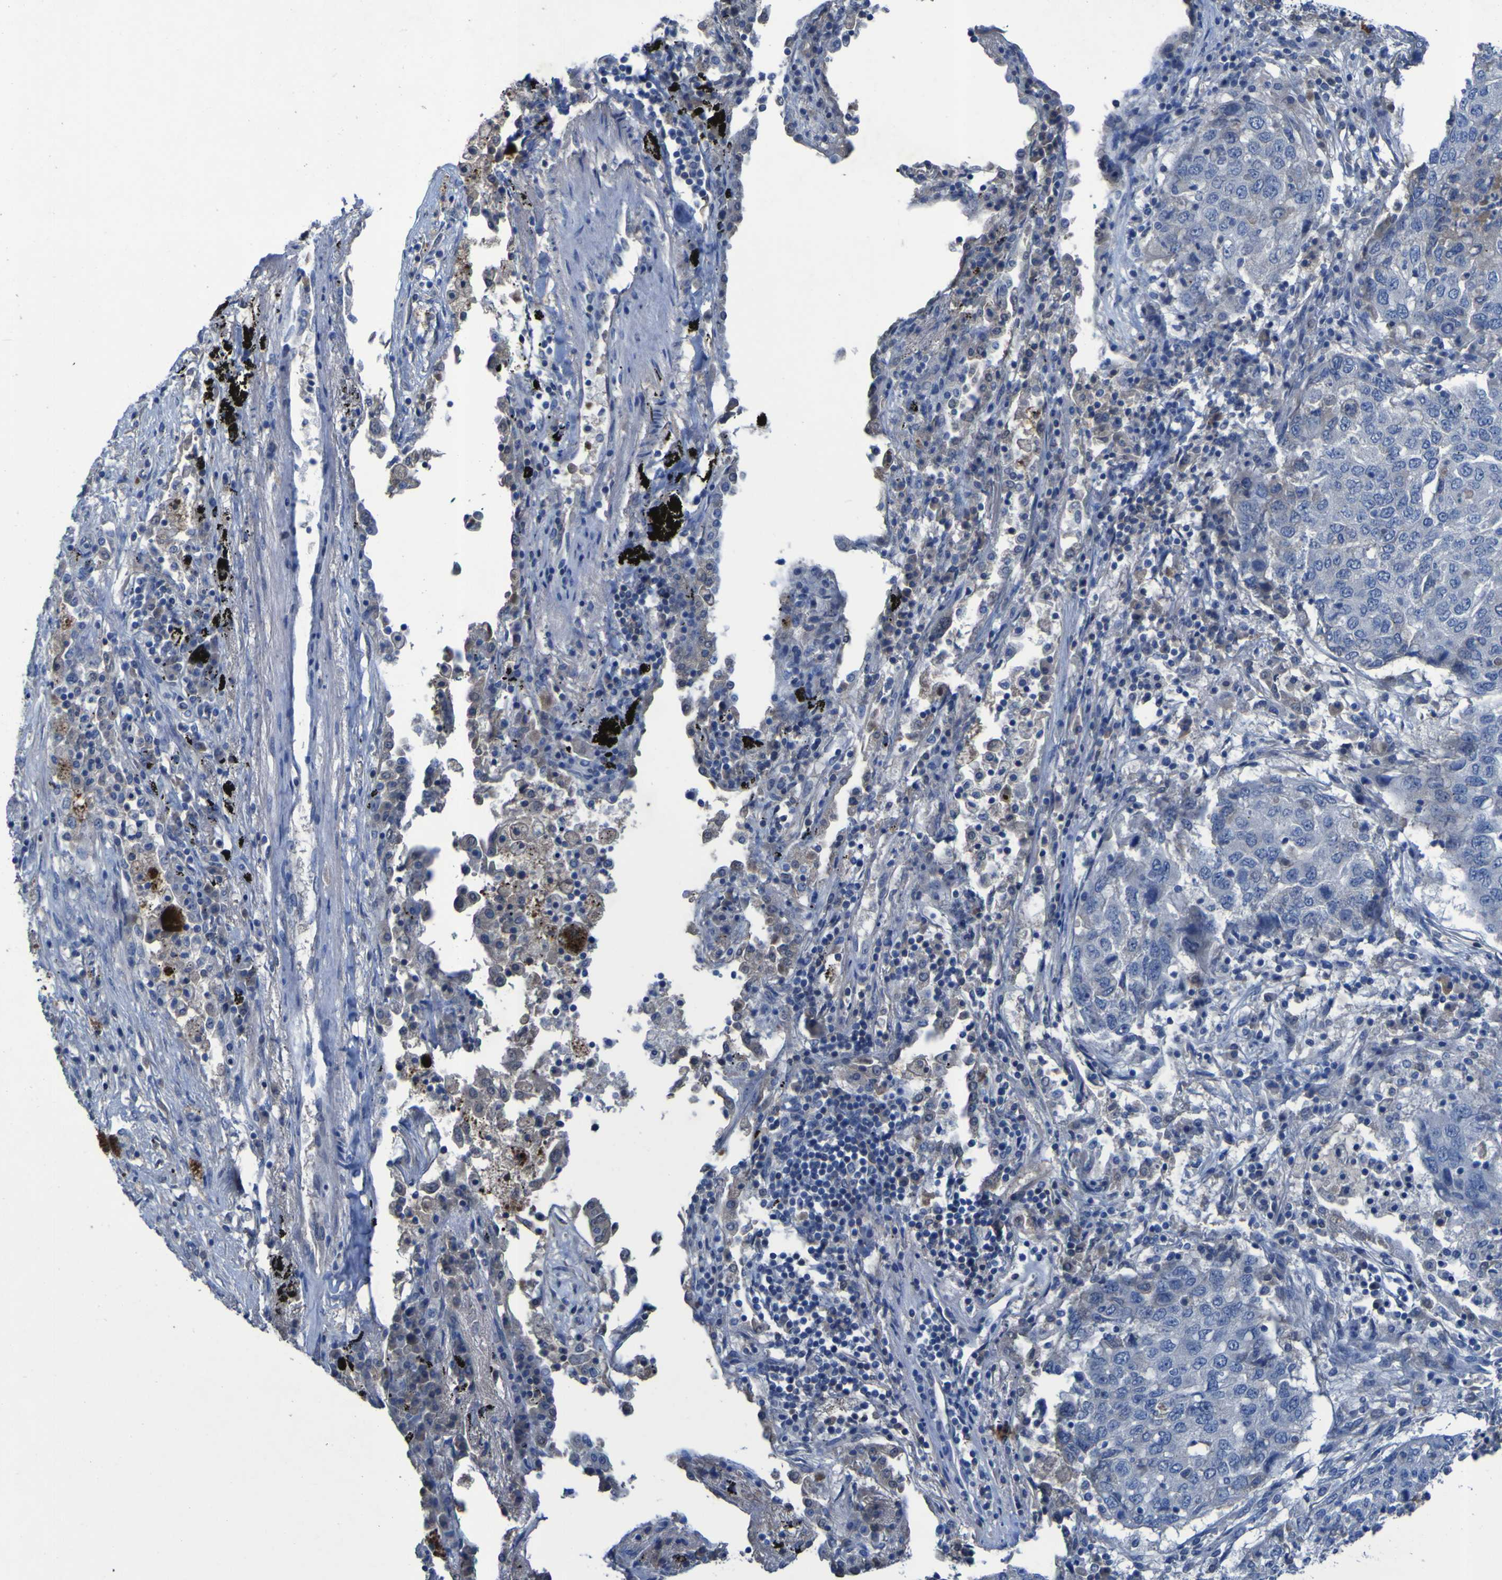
{"staining": {"intensity": "negative", "quantity": "none", "location": "none"}, "tissue": "lung cancer", "cell_type": "Tumor cells", "image_type": "cancer", "snomed": [{"axis": "morphology", "description": "Squamous cell carcinoma, NOS"}, {"axis": "topography", "description": "Lung"}], "caption": "An IHC micrograph of lung cancer (squamous cell carcinoma) is shown. There is no staining in tumor cells of lung cancer (squamous cell carcinoma).", "gene": "SGK2", "patient": {"sex": "female", "age": 63}}